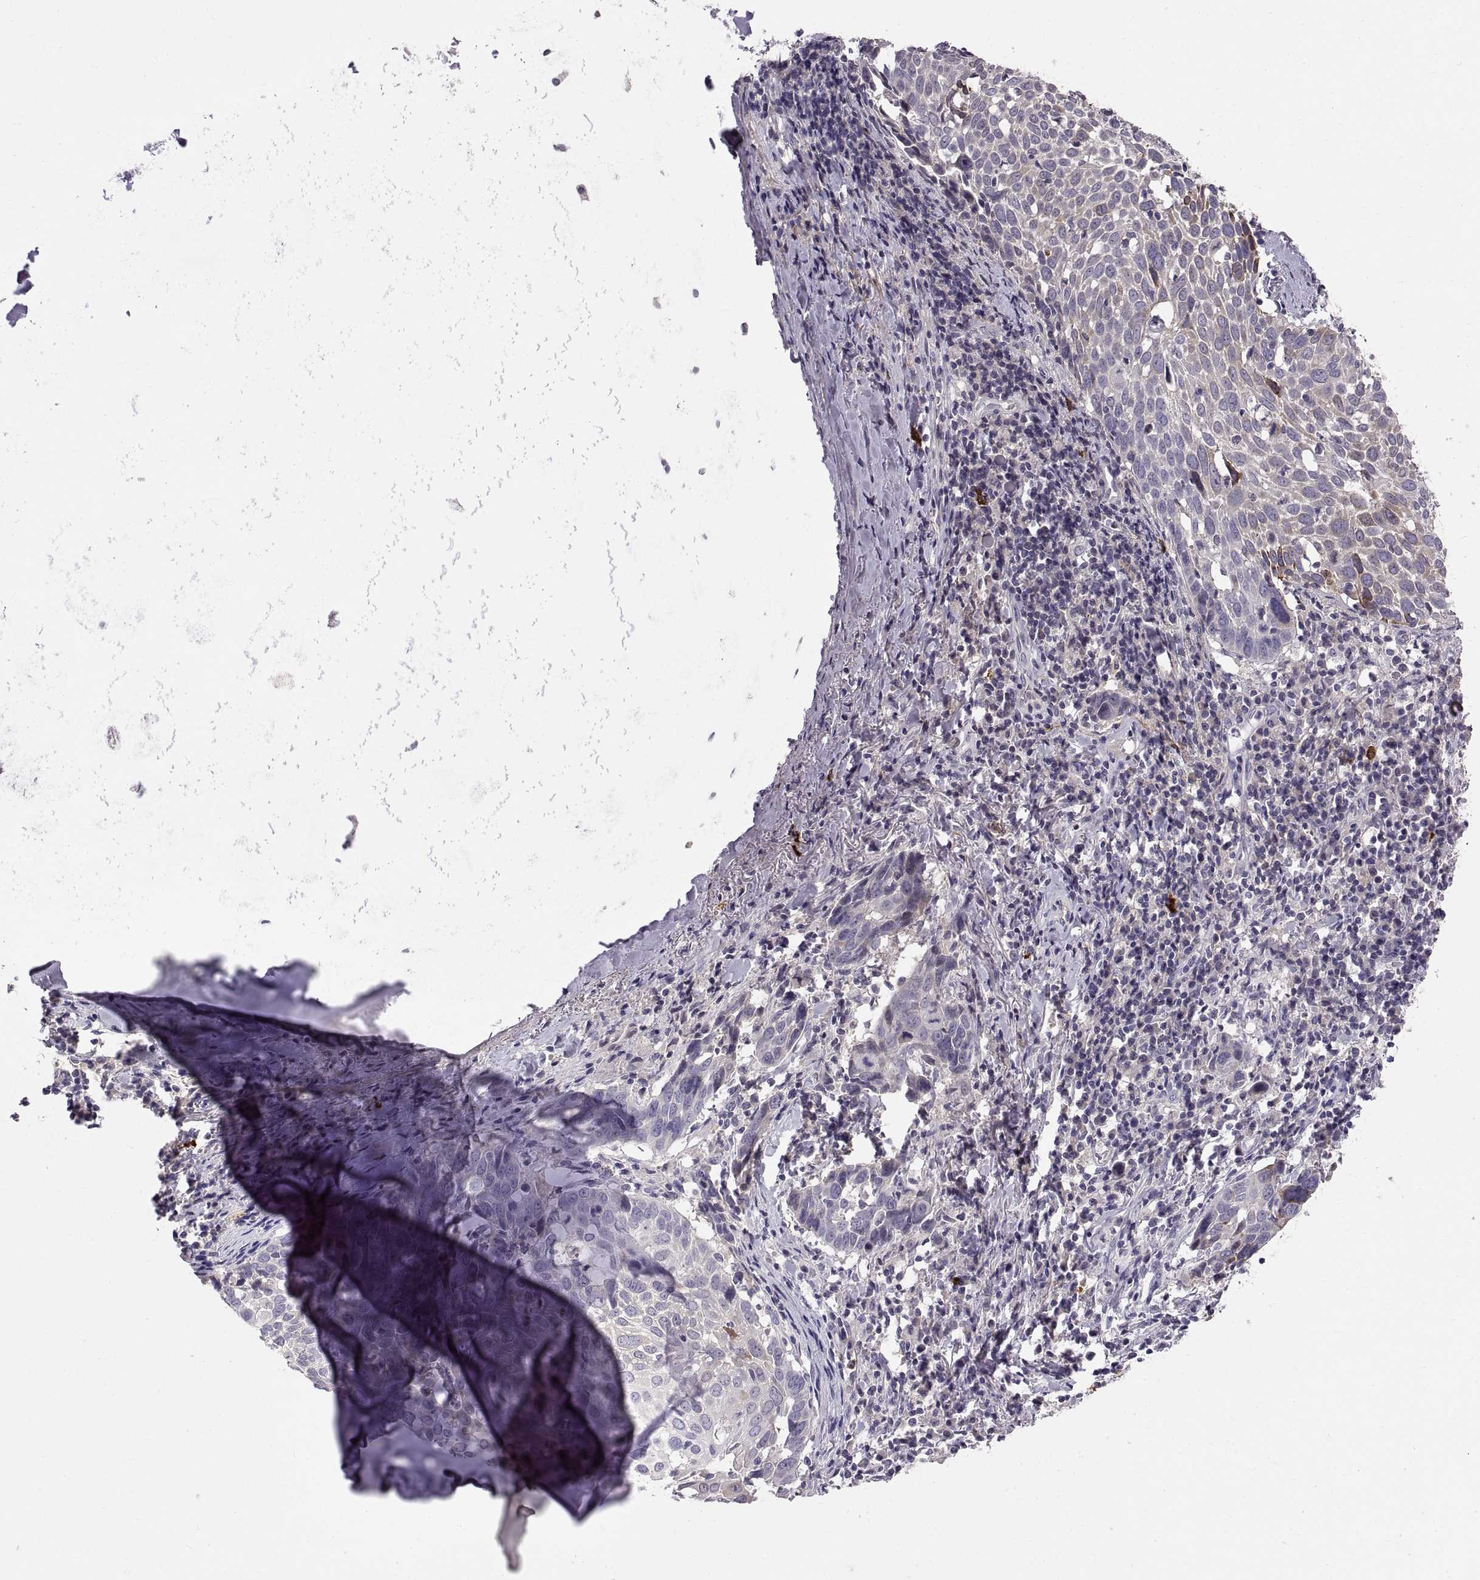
{"staining": {"intensity": "moderate", "quantity": "<25%", "location": "cytoplasmic/membranous"}, "tissue": "lung cancer", "cell_type": "Tumor cells", "image_type": "cancer", "snomed": [{"axis": "morphology", "description": "Squamous cell carcinoma, NOS"}, {"axis": "topography", "description": "Lung"}], "caption": "Protein staining reveals moderate cytoplasmic/membranous expression in about <25% of tumor cells in lung cancer (squamous cell carcinoma). (DAB = brown stain, brightfield microscopy at high magnification).", "gene": "WFDC8", "patient": {"sex": "male", "age": 57}}